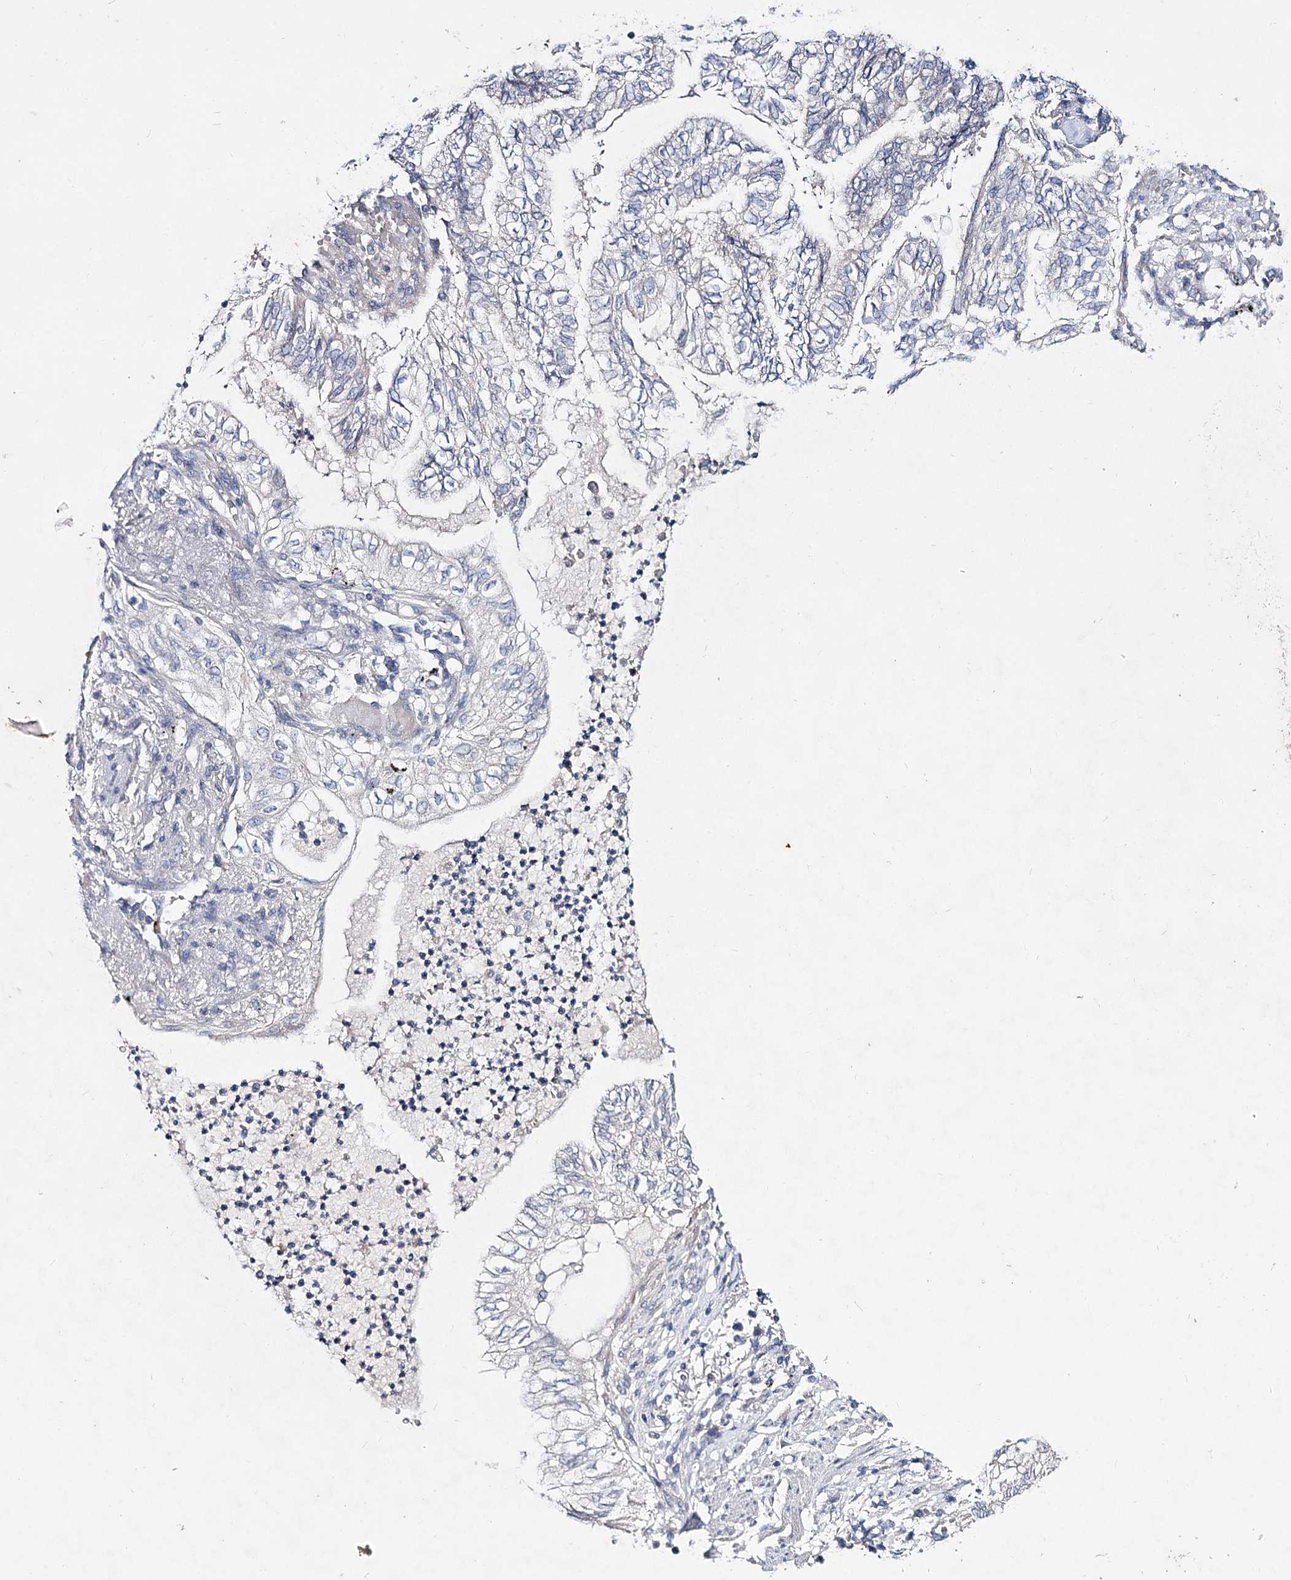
{"staining": {"intensity": "negative", "quantity": "none", "location": "none"}, "tissue": "lung cancer", "cell_type": "Tumor cells", "image_type": "cancer", "snomed": [{"axis": "morphology", "description": "Adenocarcinoma, NOS"}, {"axis": "topography", "description": "Lung"}], "caption": "A high-resolution micrograph shows IHC staining of lung cancer, which demonstrates no significant positivity in tumor cells. The staining was performed using DAB (3,3'-diaminobenzidine) to visualize the protein expression in brown, while the nuclei were stained in blue with hematoxylin (Magnification: 20x).", "gene": "LRRC14B", "patient": {"sex": "female", "age": 70}}